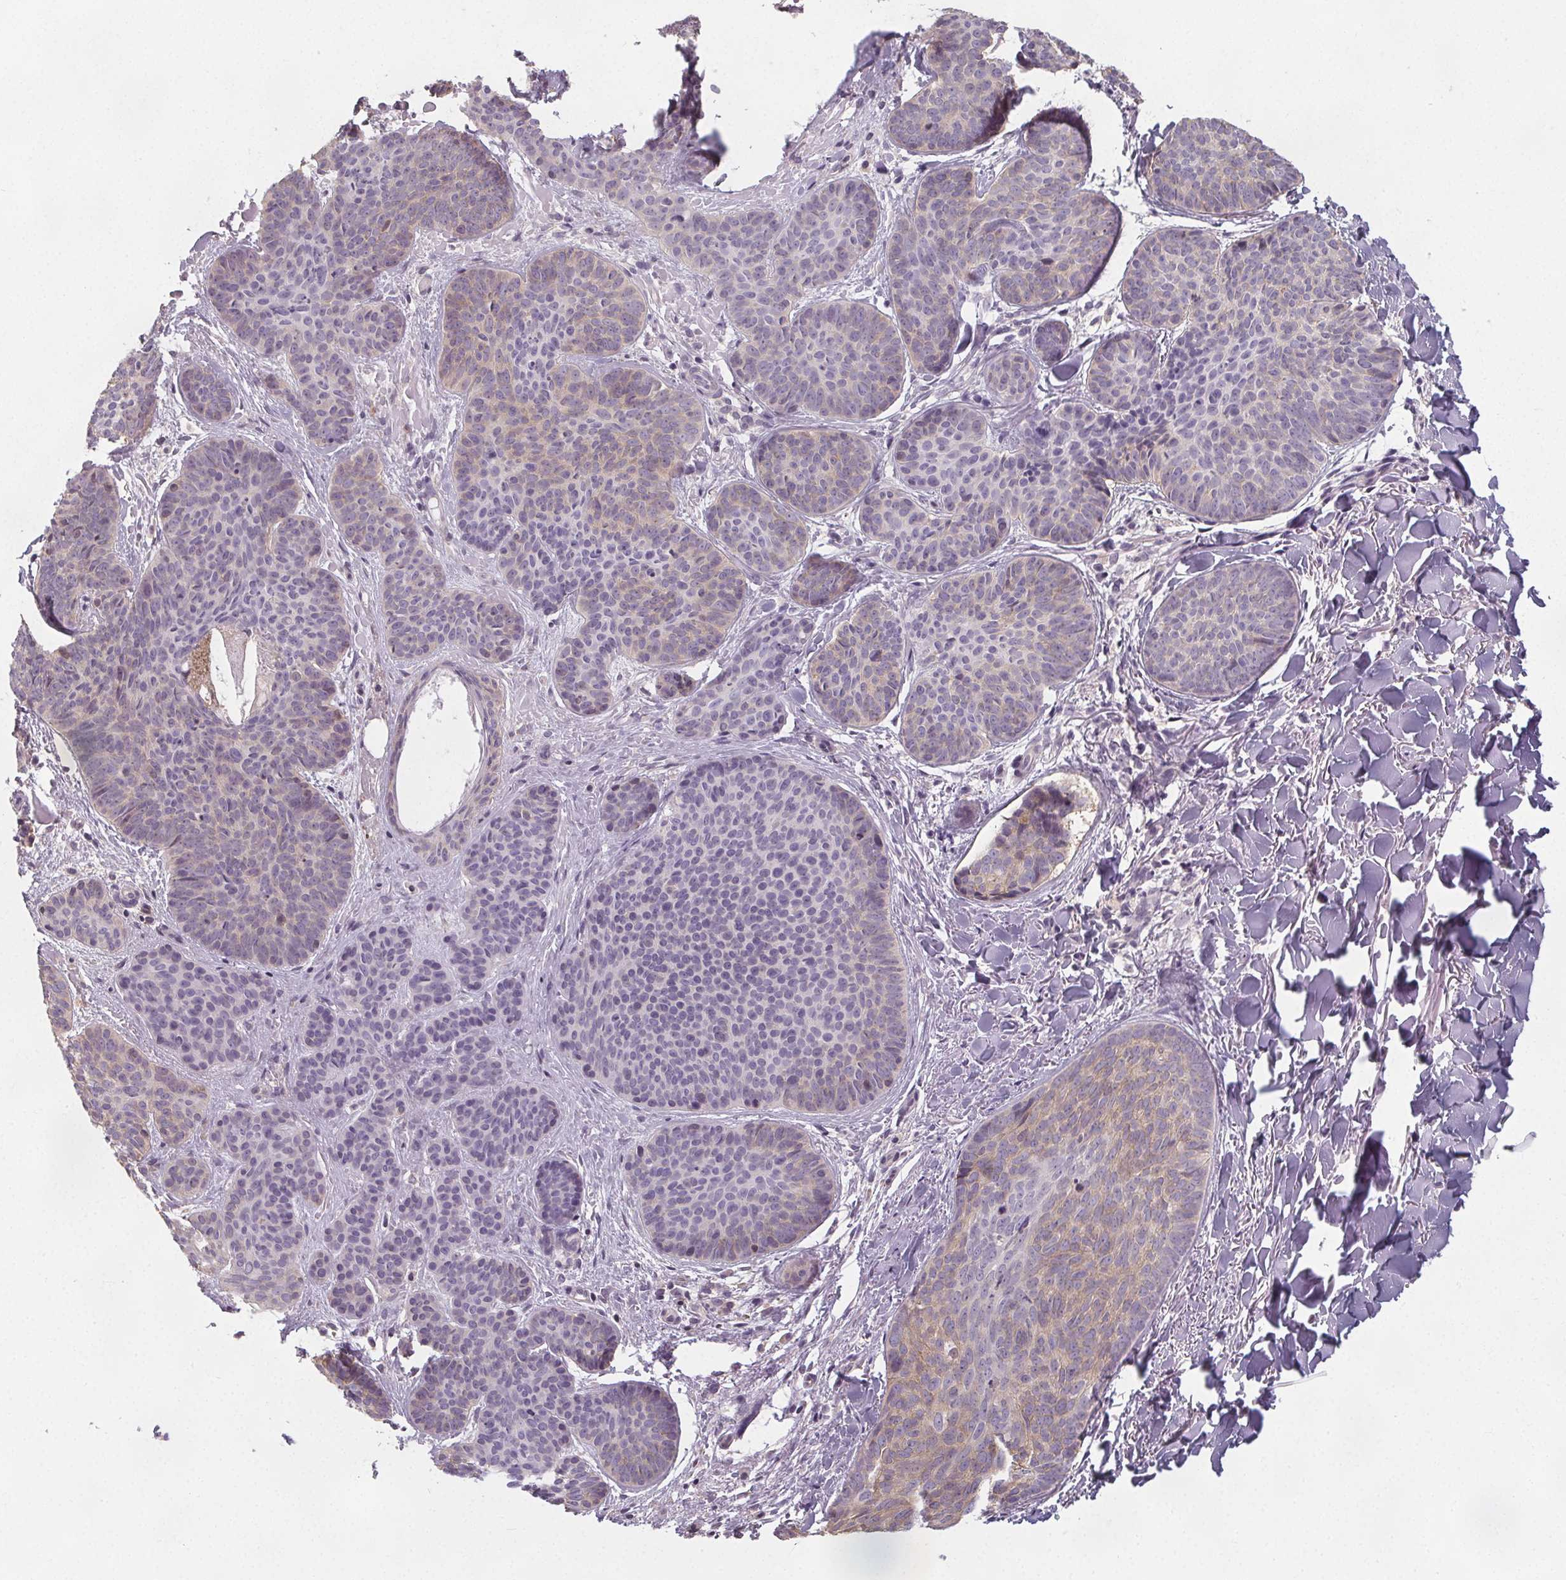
{"staining": {"intensity": "weak", "quantity": "25%-75%", "location": "cytoplasmic/membranous"}, "tissue": "skin cancer", "cell_type": "Tumor cells", "image_type": "cancer", "snomed": [{"axis": "morphology", "description": "Basal cell carcinoma"}, {"axis": "topography", "description": "Skin"}], "caption": "The micrograph shows immunohistochemical staining of basal cell carcinoma (skin). There is weak cytoplasmic/membranous expression is appreciated in about 25%-75% of tumor cells.", "gene": "SLC26A2", "patient": {"sex": "female", "age": 82}}